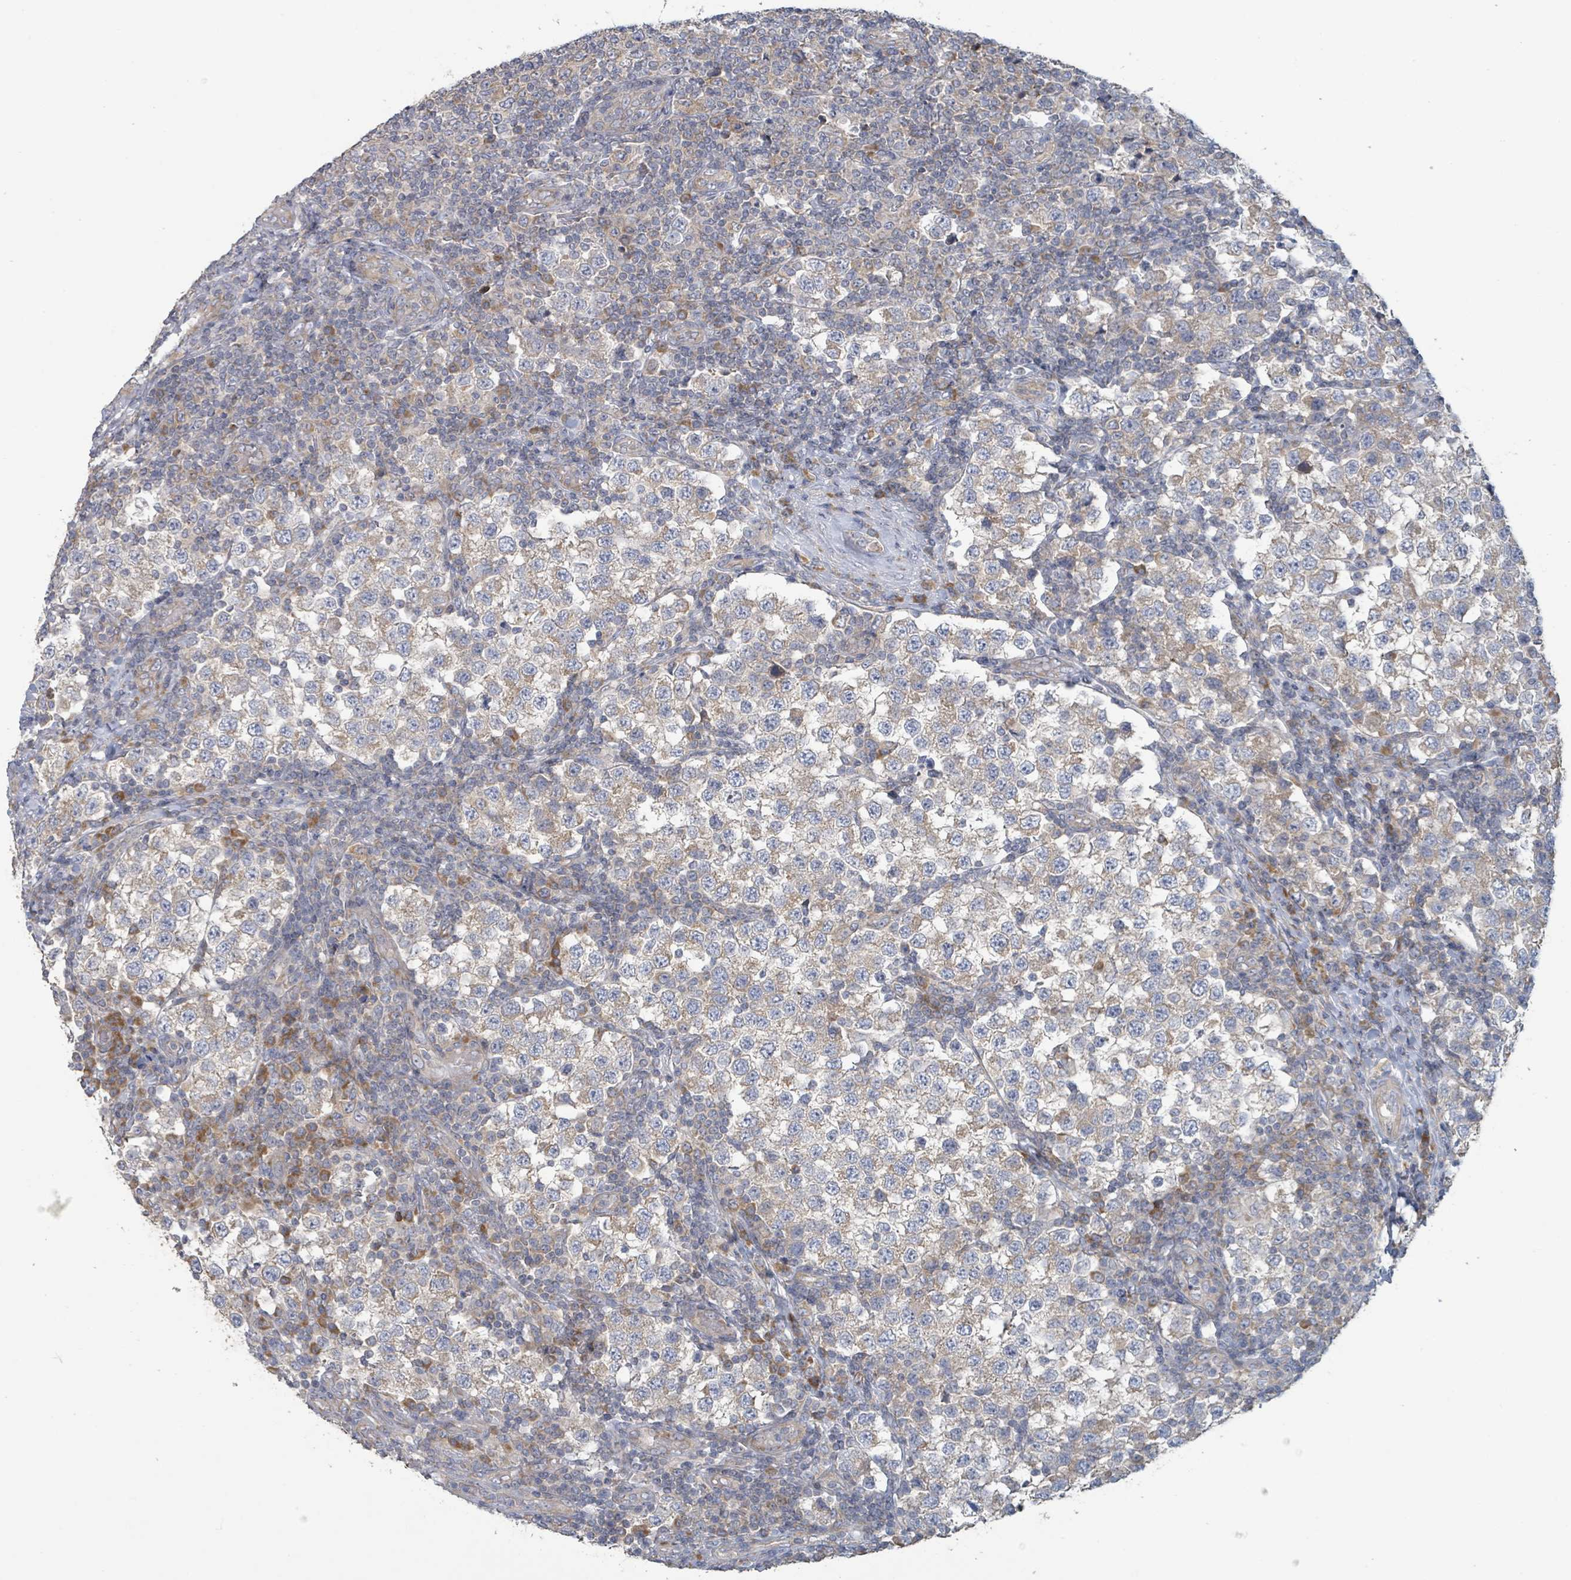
{"staining": {"intensity": "moderate", "quantity": "<25%", "location": "cytoplasmic/membranous"}, "tissue": "testis cancer", "cell_type": "Tumor cells", "image_type": "cancer", "snomed": [{"axis": "morphology", "description": "Seminoma, NOS"}, {"axis": "topography", "description": "Testis"}], "caption": "A low amount of moderate cytoplasmic/membranous positivity is seen in about <25% of tumor cells in testis cancer tissue.", "gene": "RPL32", "patient": {"sex": "male", "age": 34}}